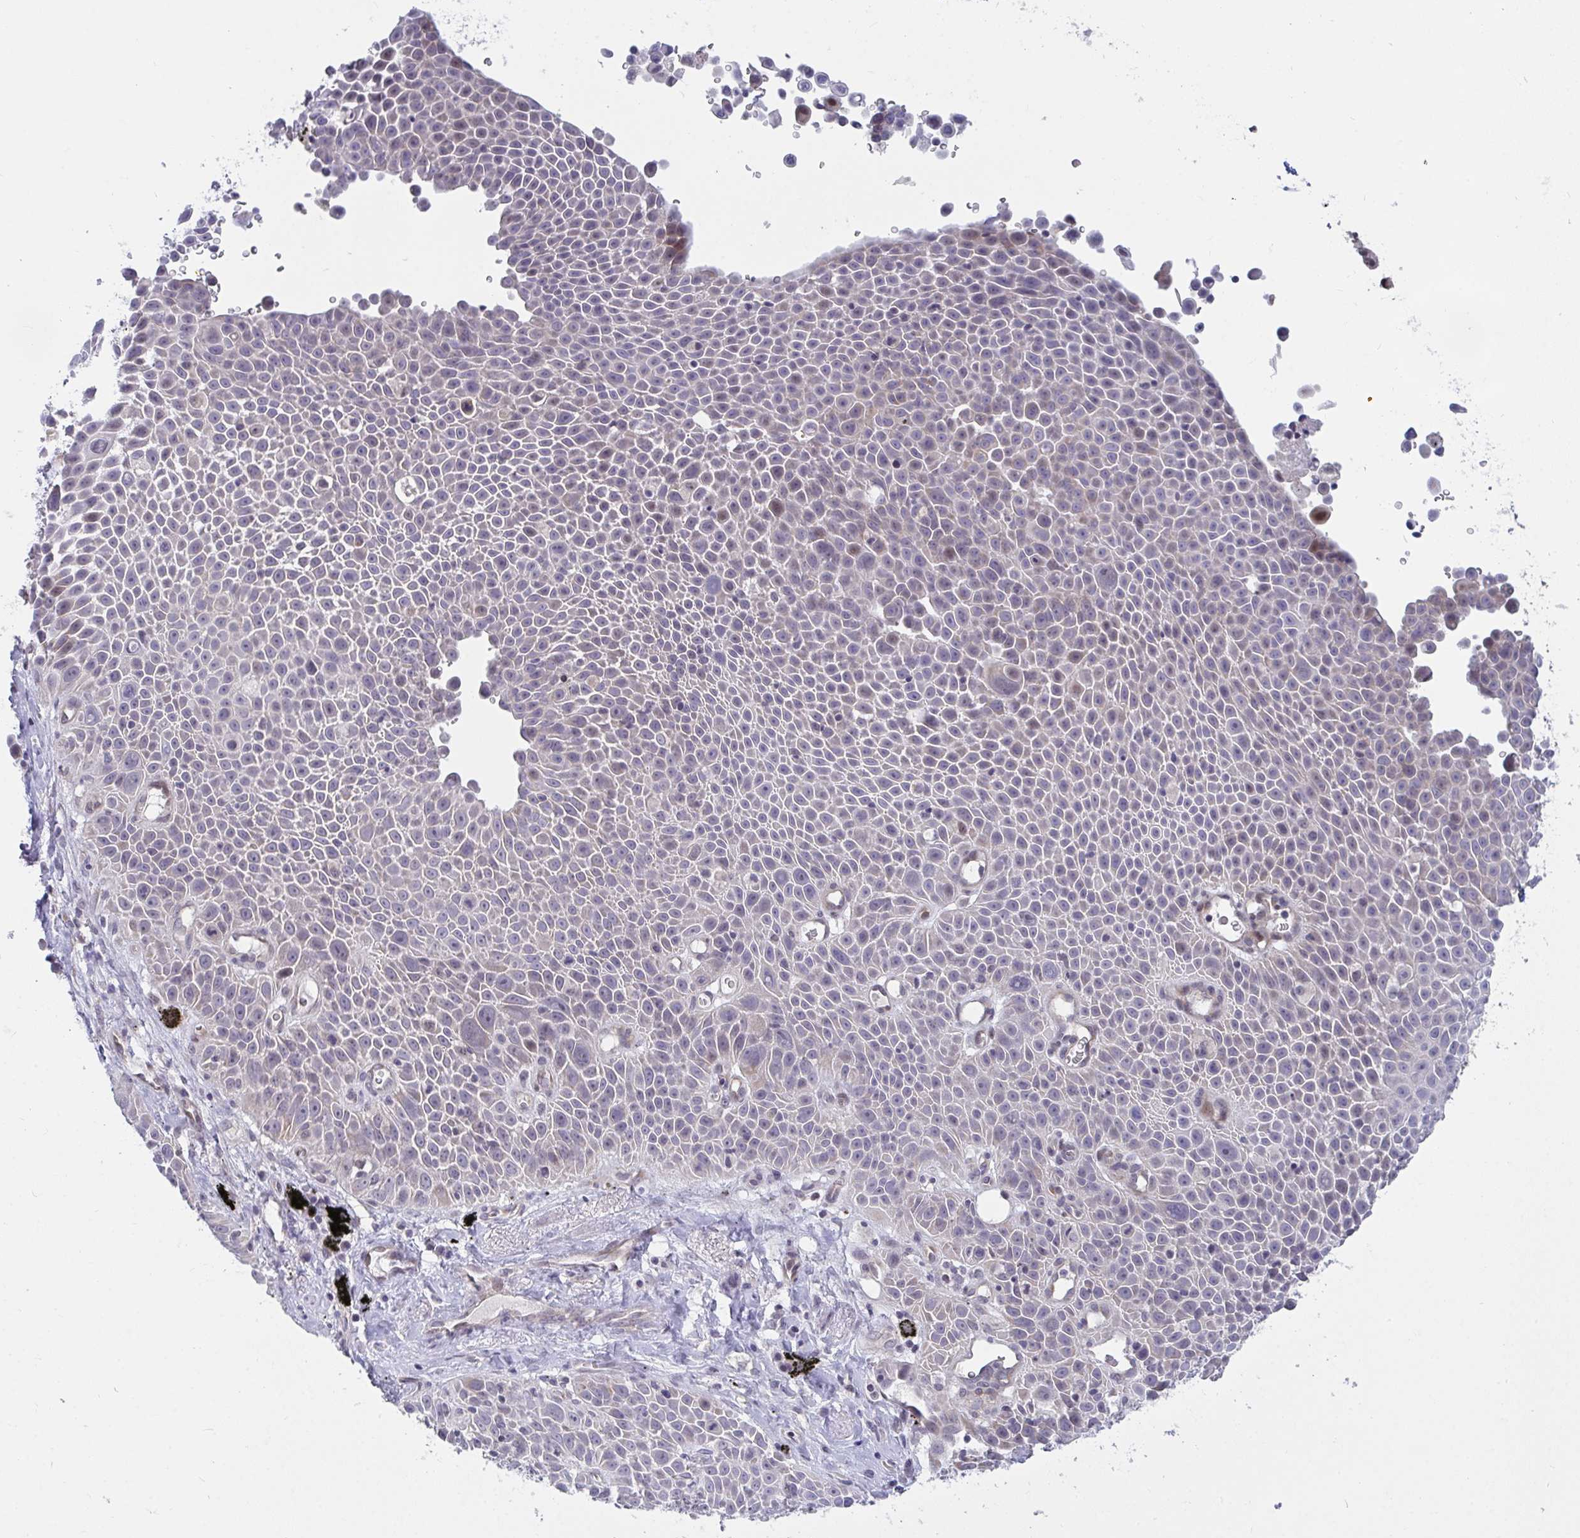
{"staining": {"intensity": "negative", "quantity": "none", "location": "none"}, "tissue": "lung cancer", "cell_type": "Tumor cells", "image_type": "cancer", "snomed": [{"axis": "morphology", "description": "Squamous cell carcinoma, NOS"}, {"axis": "morphology", "description": "Squamous cell carcinoma, metastatic, NOS"}, {"axis": "topography", "description": "Lymph node"}, {"axis": "topography", "description": "Lung"}], "caption": "High power microscopy histopathology image of an immunohistochemistry histopathology image of lung cancer (metastatic squamous cell carcinoma), revealing no significant staining in tumor cells.", "gene": "FAM156B", "patient": {"sex": "female", "age": 62}}